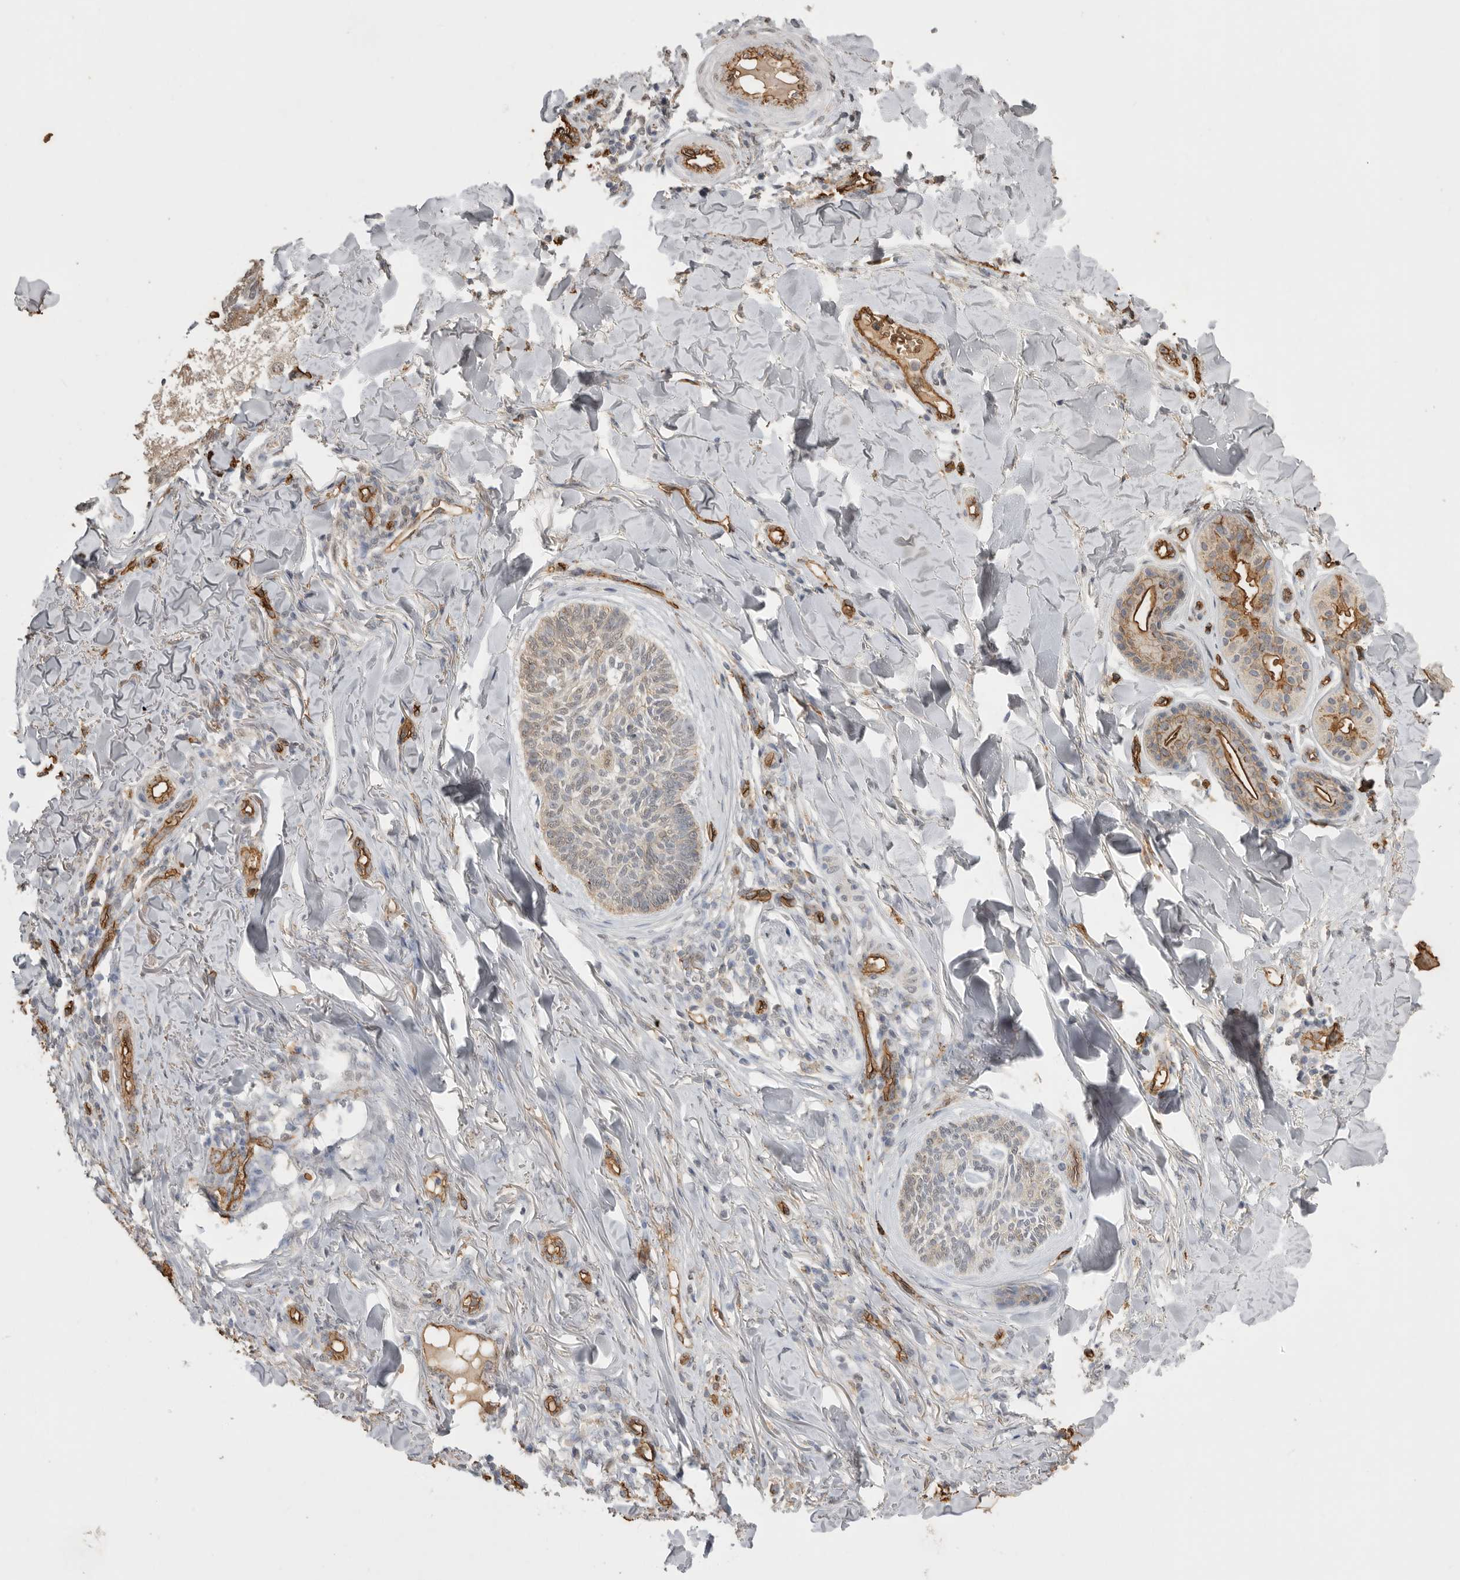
{"staining": {"intensity": "weak", "quantity": "<25%", "location": "cytoplasmic/membranous"}, "tissue": "skin cancer", "cell_type": "Tumor cells", "image_type": "cancer", "snomed": [{"axis": "morphology", "description": "Basal cell carcinoma"}, {"axis": "topography", "description": "Skin"}], "caption": "Immunohistochemical staining of human skin cancer (basal cell carcinoma) exhibits no significant expression in tumor cells. The staining is performed using DAB brown chromogen with nuclei counter-stained in using hematoxylin.", "gene": "IL27", "patient": {"sex": "male", "age": 43}}